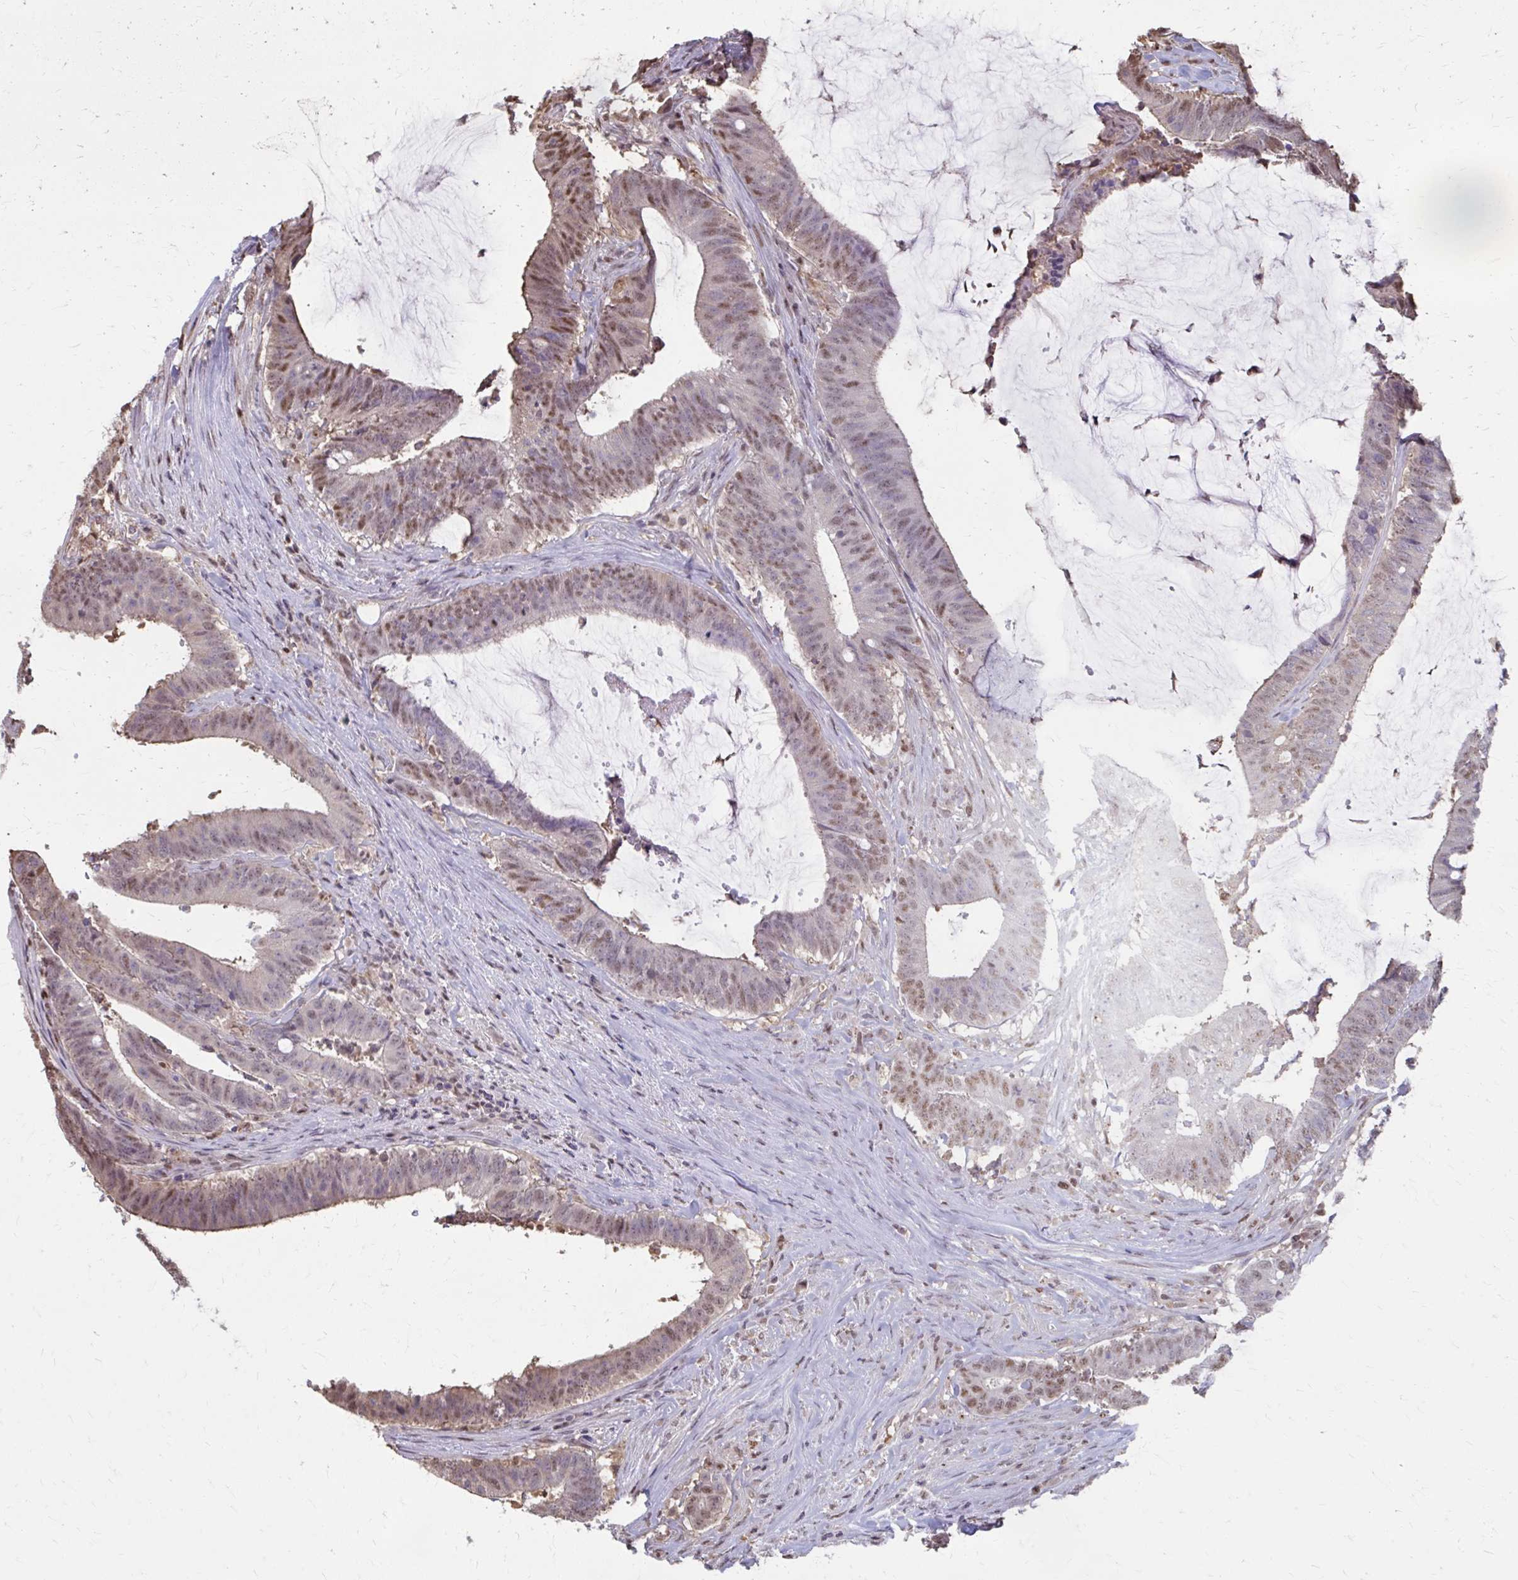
{"staining": {"intensity": "moderate", "quantity": "25%-75%", "location": "cytoplasmic/membranous,nuclear"}, "tissue": "colorectal cancer", "cell_type": "Tumor cells", "image_type": "cancer", "snomed": [{"axis": "morphology", "description": "Adenocarcinoma, NOS"}, {"axis": "topography", "description": "Colon"}], "caption": "Protein staining of colorectal cancer tissue exhibits moderate cytoplasmic/membranous and nuclear expression in approximately 25%-75% of tumor cells.", "gene": "ING4", "patient": {"sex": "female", "age": 43}}